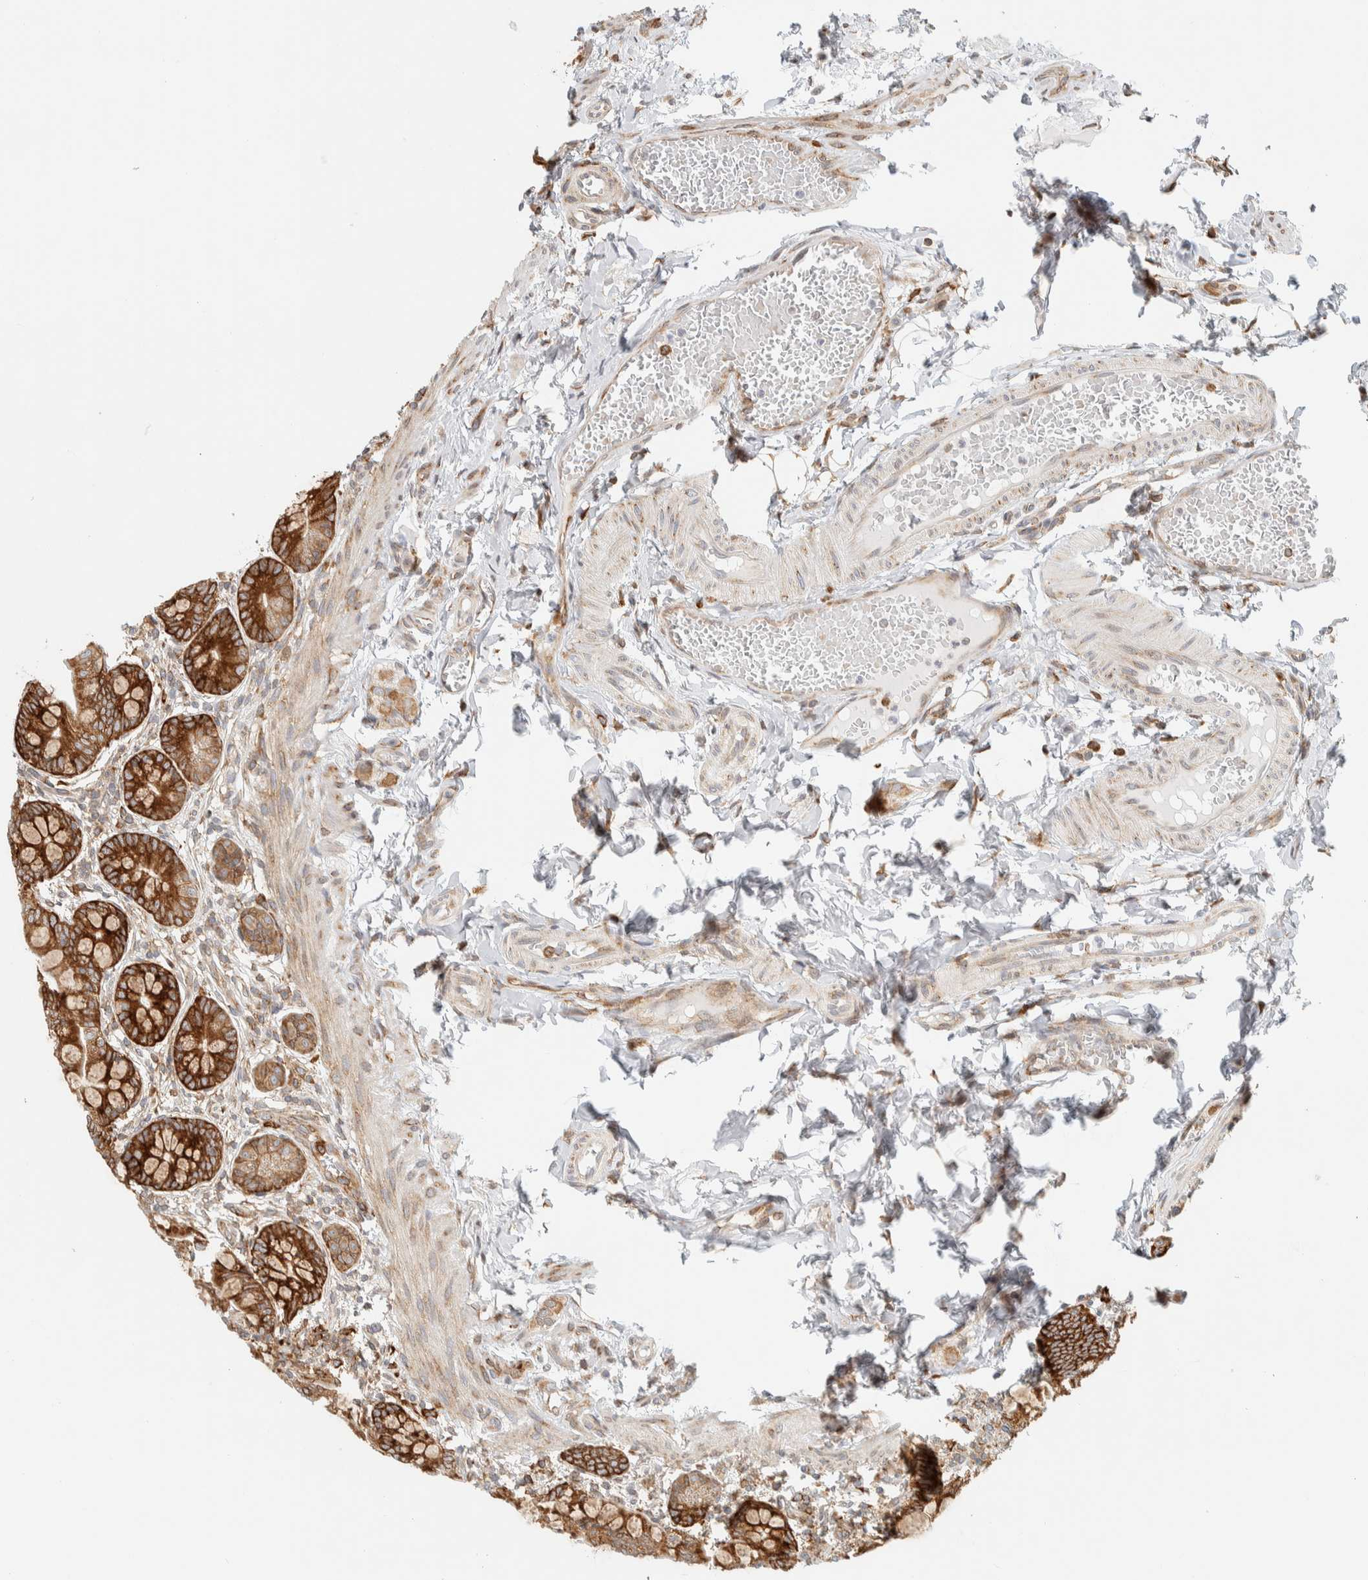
{"staining": {"intensity": "strong", "quantity": ">75%", "location": "cytoplasmic/membranous"}, "tissue": "small intestine", "cell_type": "Glandular cells", "image_type": "normal", "snomed": [{"axis": "morphology", "description": "Normal tissue, NOS"}, {"axis": "topography", "description": "Small intestine"}], "caption": "IHC of benign small intestine demonstrates high levels of strong cytoplasmic/membranous expression in about >75% of glandular cells. (Brightfield microscopy of DAB IHC at high magnification).", "gene": "LLGL2", "patient": {"sex": "male", "age": 7}}